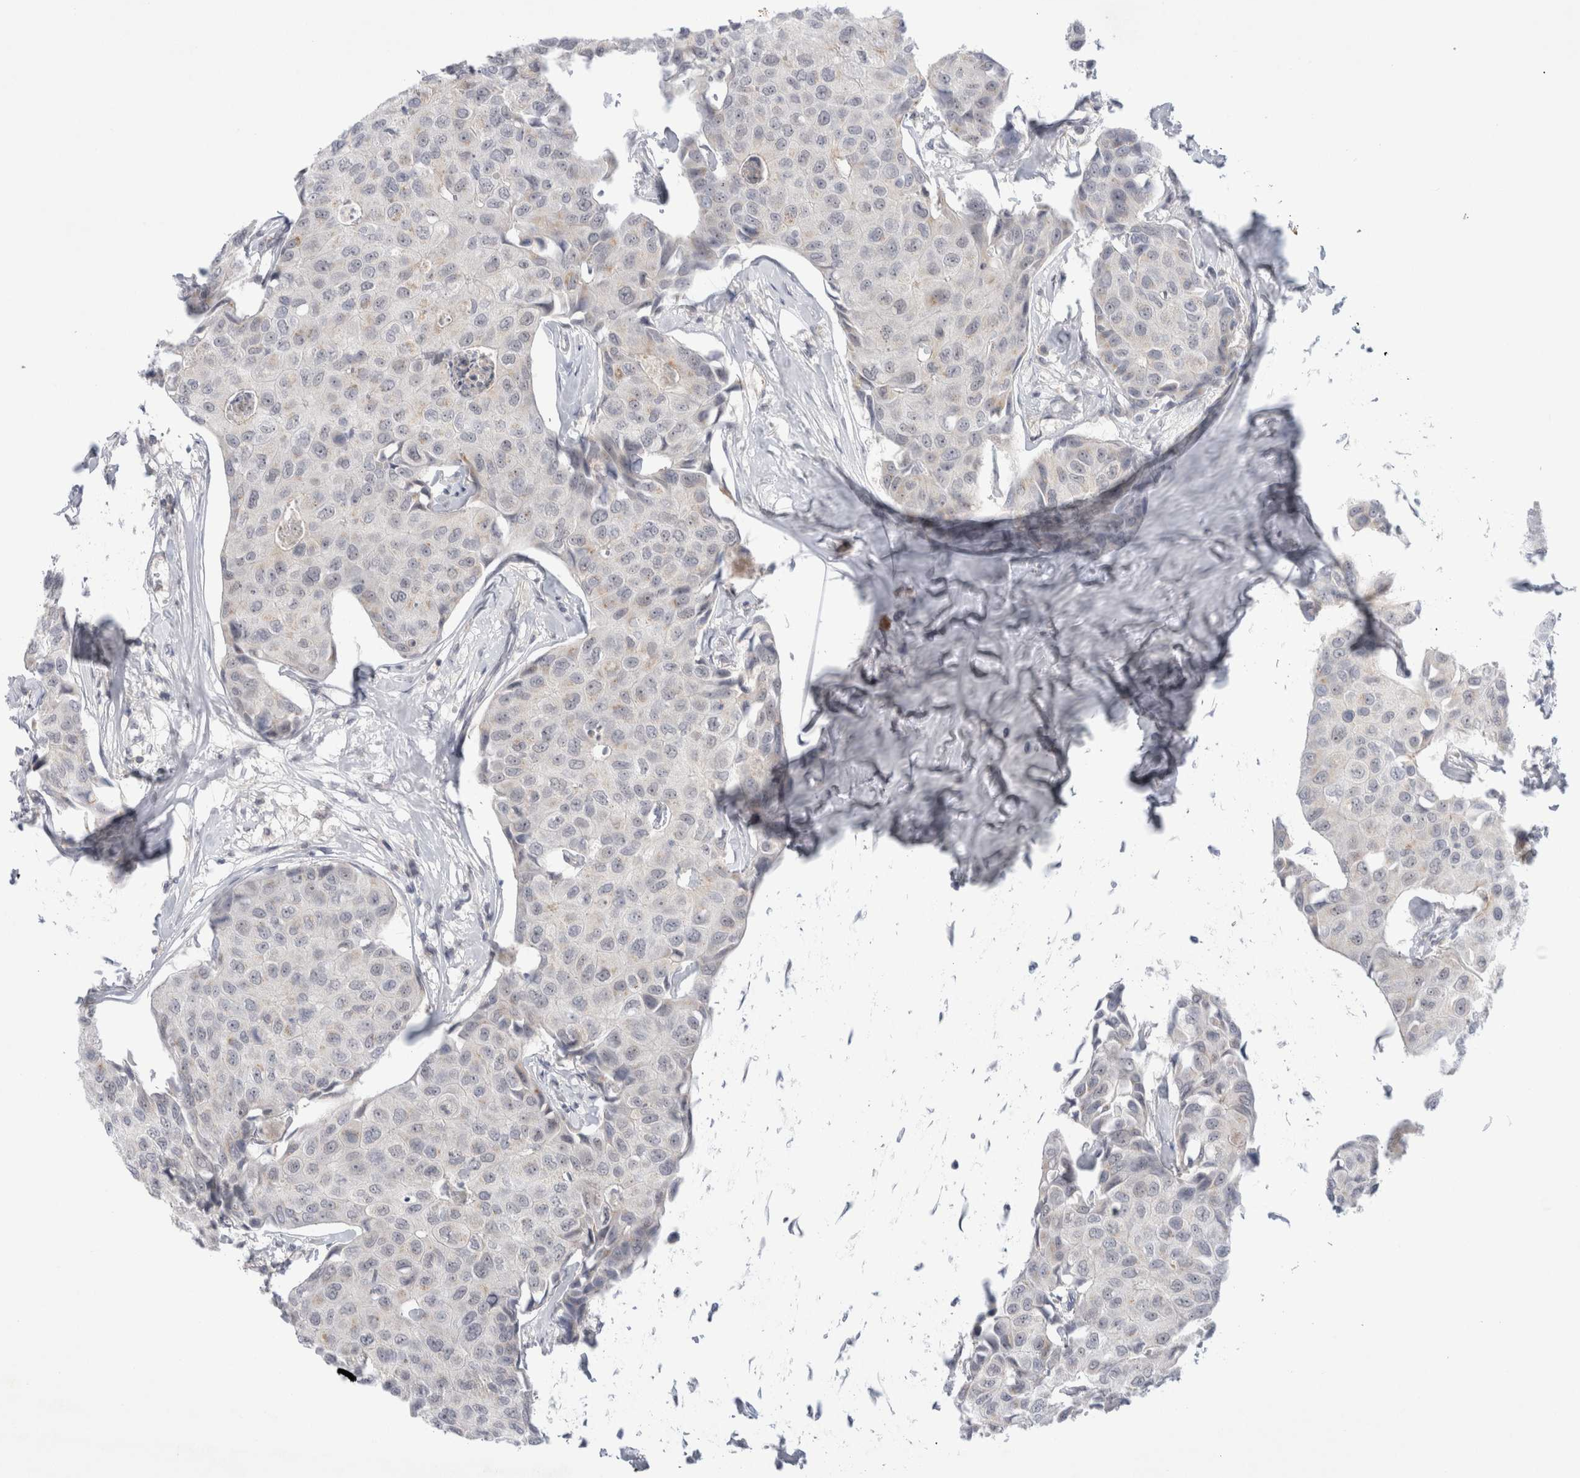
{"staining": {"intensity": "negative", "quantity": "none", "location": "none"}, "tissue": "breast cancer", "cell_type": "Tumor cells", "image_type": "cancer", "snomed": [{"axis": "morphology", "description": "Duct carcinoma"}, {"axis": "topography", "description": "Breast"}], "caption": "The micrograph displays no staining of tumor cells in infiltrating ductal carcinoma (breast). (DAB IHC visualized using brightfield microscopy, high magnification).", "gene": "CERS5", "patient": {"sex": "female", "age": 80}}